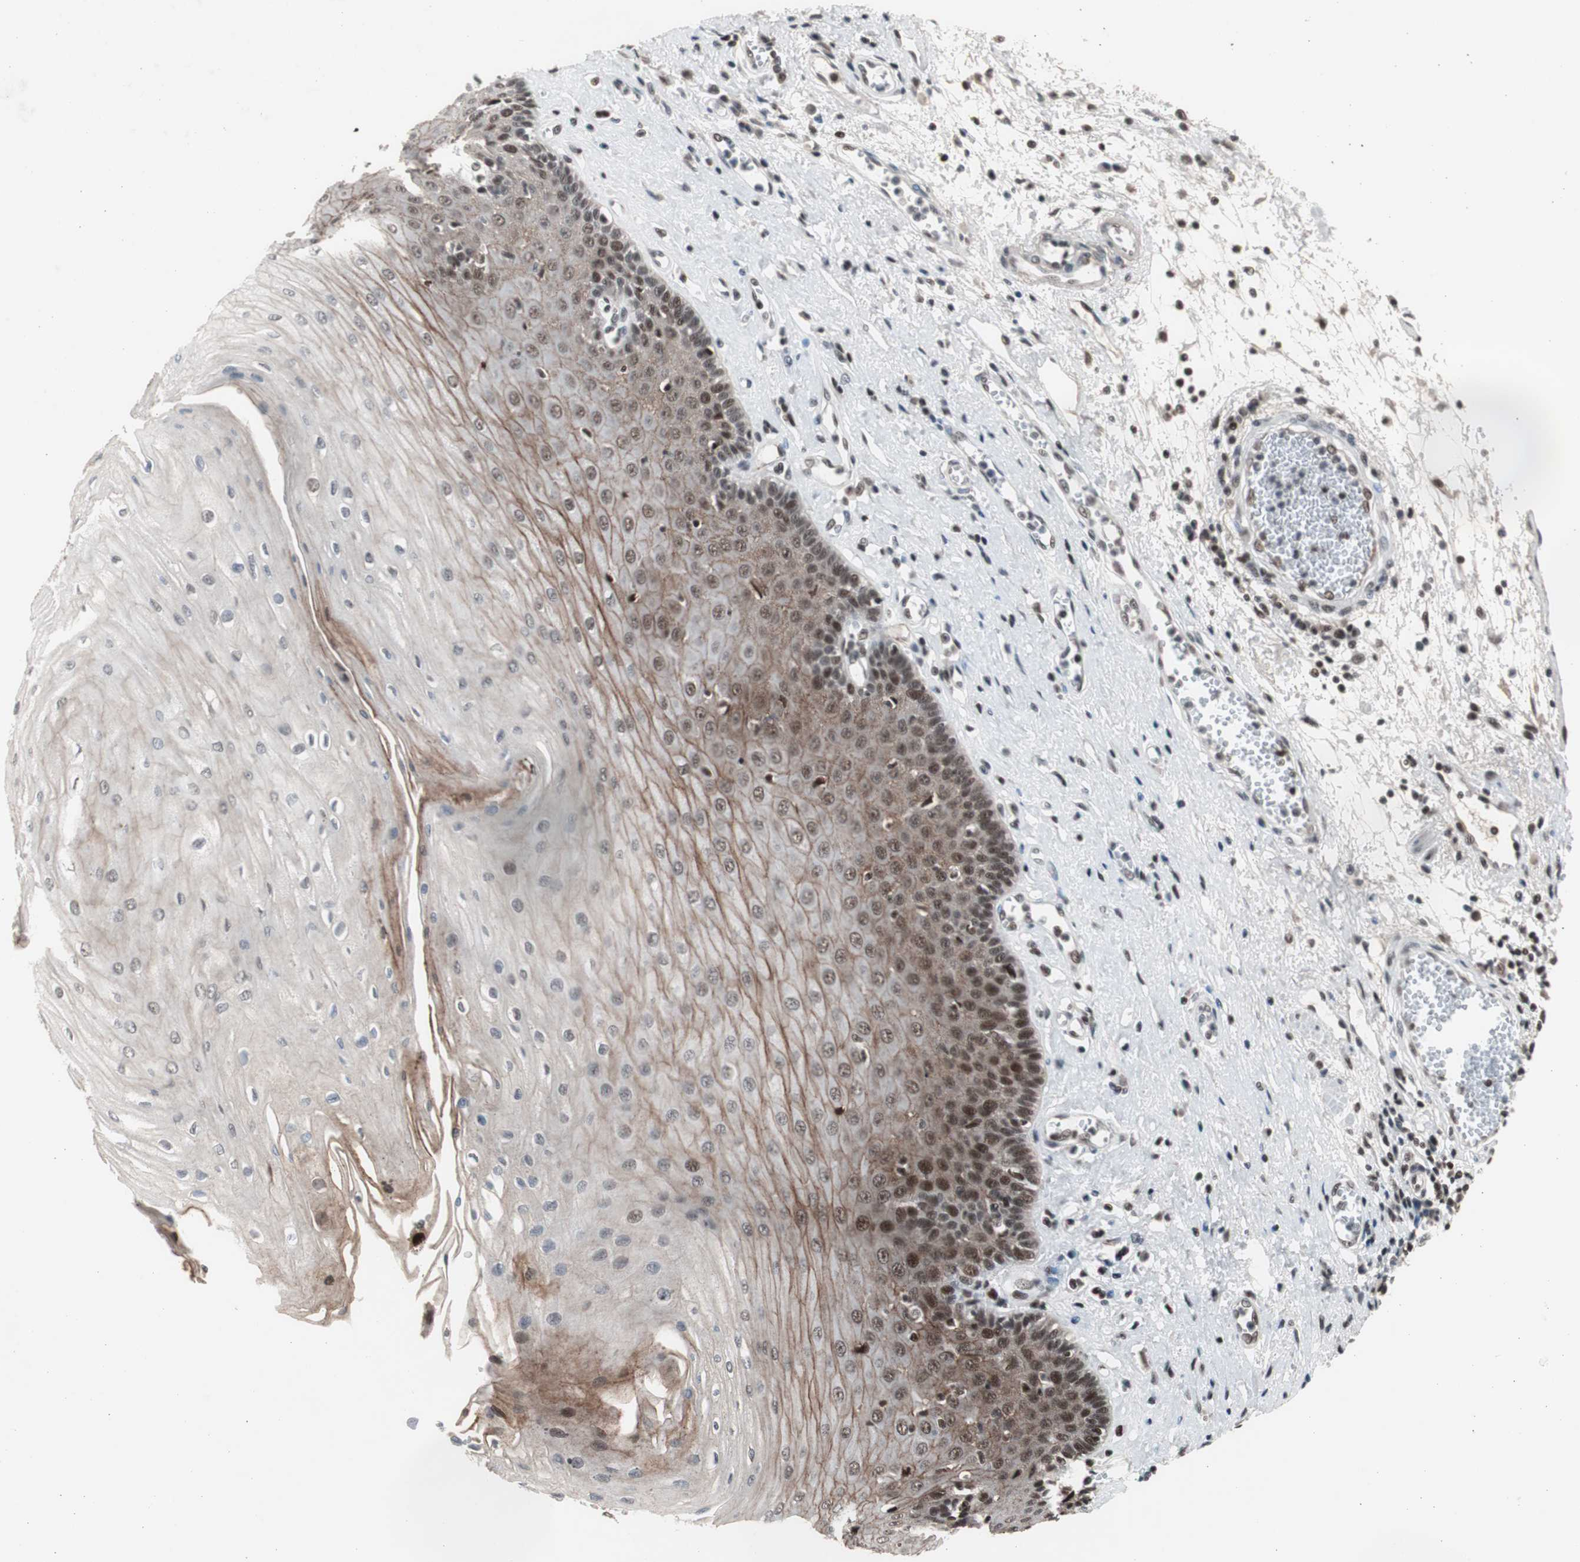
{"staining": {"intensity": "strong", "quantity": "25%-75%", "location": "cytoplasmic/membranous"}, "tissue": "esophagus", "cell_type": "Squamous epithelial cells", "image_type": "normal", "snomed": [{"axis": "morphology", "description": "Normal tissue, NOS"}, {"axis": "morphology", "description": "Squamous cell carcinoma, NOS"}, {"axis": "topography", "description": "Esophagus"}], "caption": "Esophagus stained with DAB (3,3'-diaminobenzidine) immunohistochemistry displays high levels of strong cytoplasmic/membranous staining in about 25%-75% of squamous epithelial cells.", "gene": "RPA1", "patient": {"sex": "male", "age": 65}}